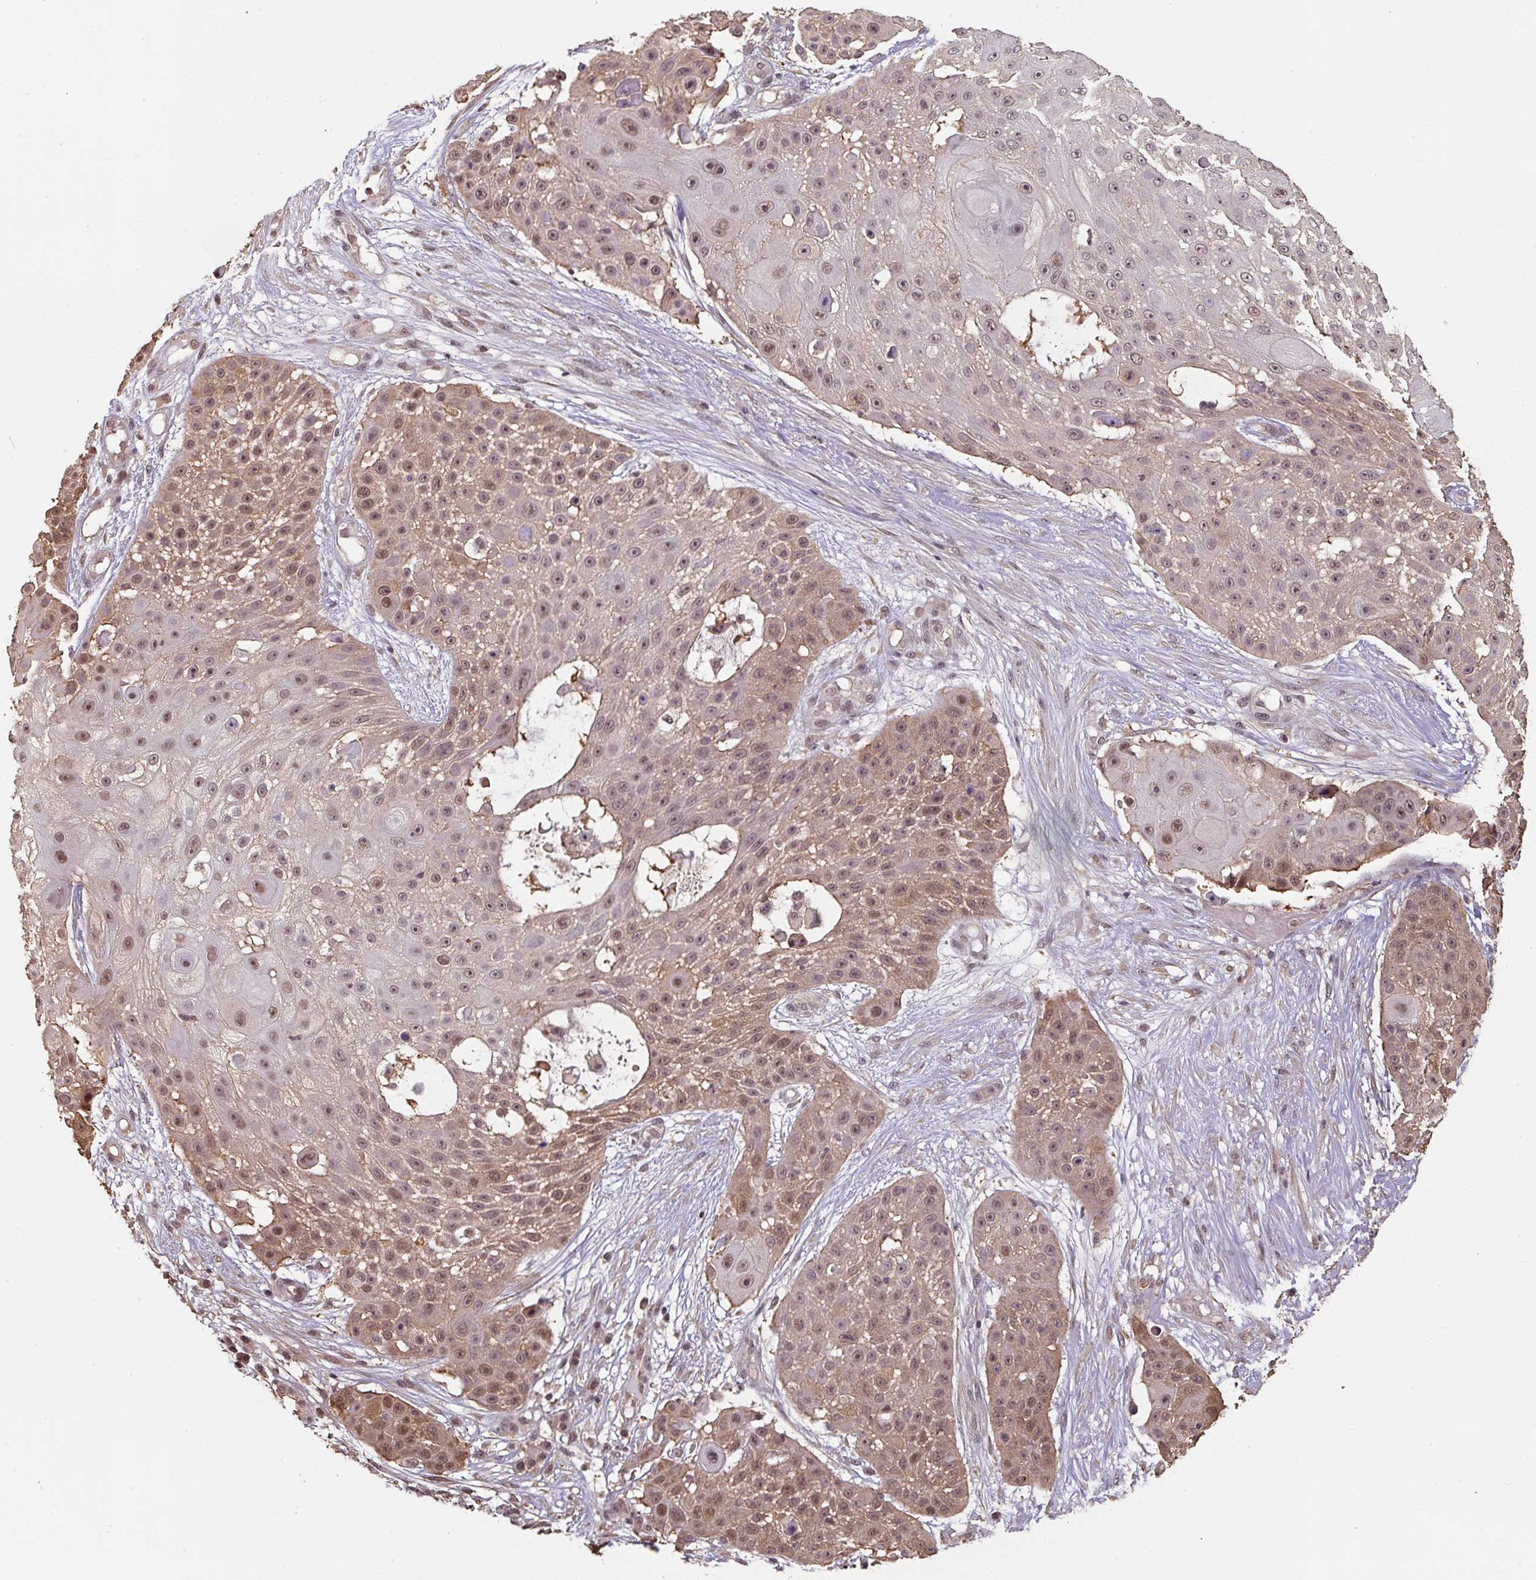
{"staining": {"intensity": "moderate", "quantity": "25%-75%", "location": "cytoplasmic/membranous,nuclear"}, "tissue": "skin cancer", "cell_type": "Tumor cells", "image_type": "cancer", "snomed": [{"axis": "morphology", "description": "Squamous cell carcinoma, NOS"}, {"axis": "topography", "description": "Skin"}], "caption": "This image demonstrates immunohistochemistry staining of human skin squamous cell carcinoma, with medium moderate cytoplasmic/membranous and nuclear expression in about 25%-75% of tumor cells.", "gene": "ST13", "patient": {"sex": "female", "age": 86}}